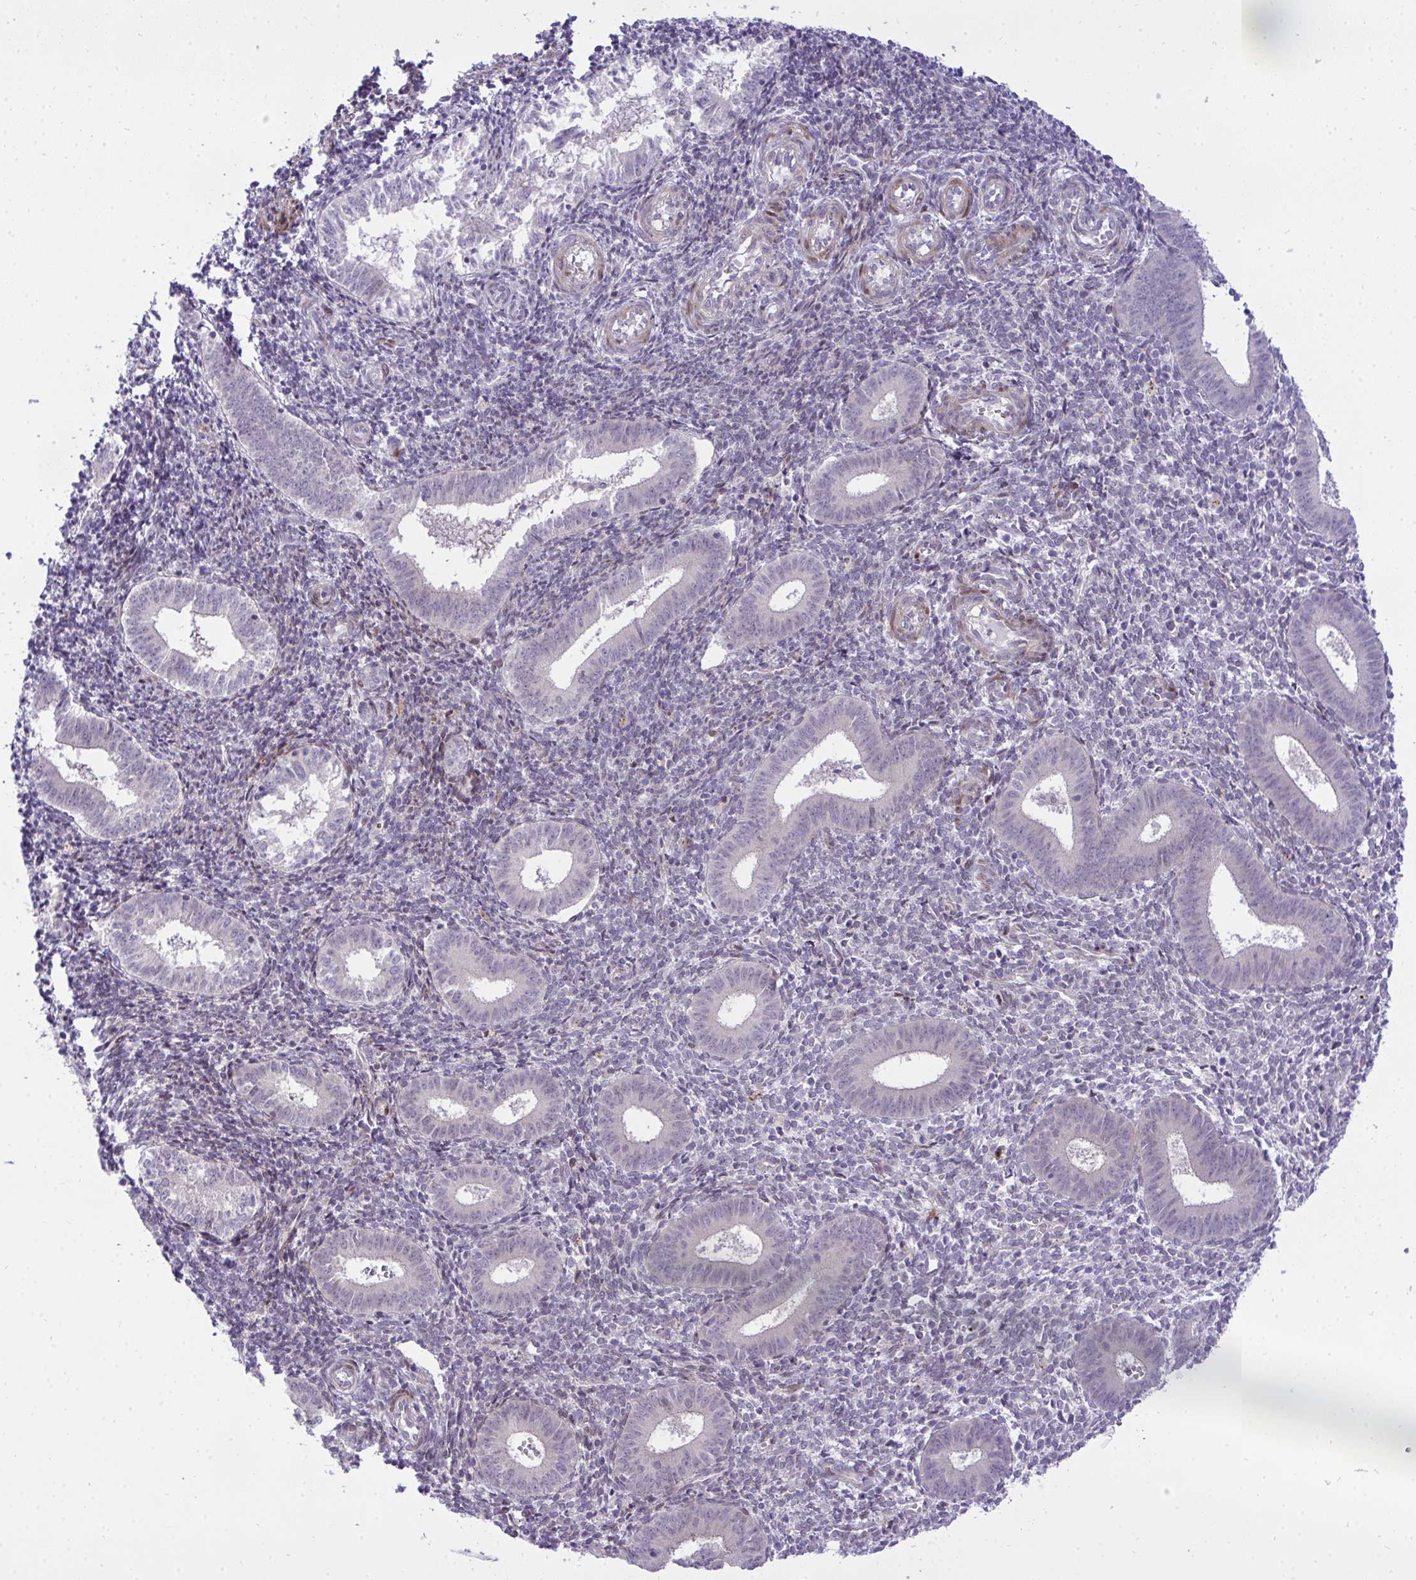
{"staining": {"intensity": "negative", "quantity": "none", "location": "none"}, "tissue": "endometrium", "cell_type": "Cells in endometrial stroma", "image_type": "normal", "snomed": [{"axis": "morphology", "description": "Normal tissue, NOS"}, {"axis": "topography", "description": "Endometrium"}], "caption": "This is an immunohistochemistry (IHC) photomicrograph of benign endometrium. There is no staining in cells in endometrial stroma.", "gene": "CASTOR2", "patient": {"sex": "female", "age": 25}}